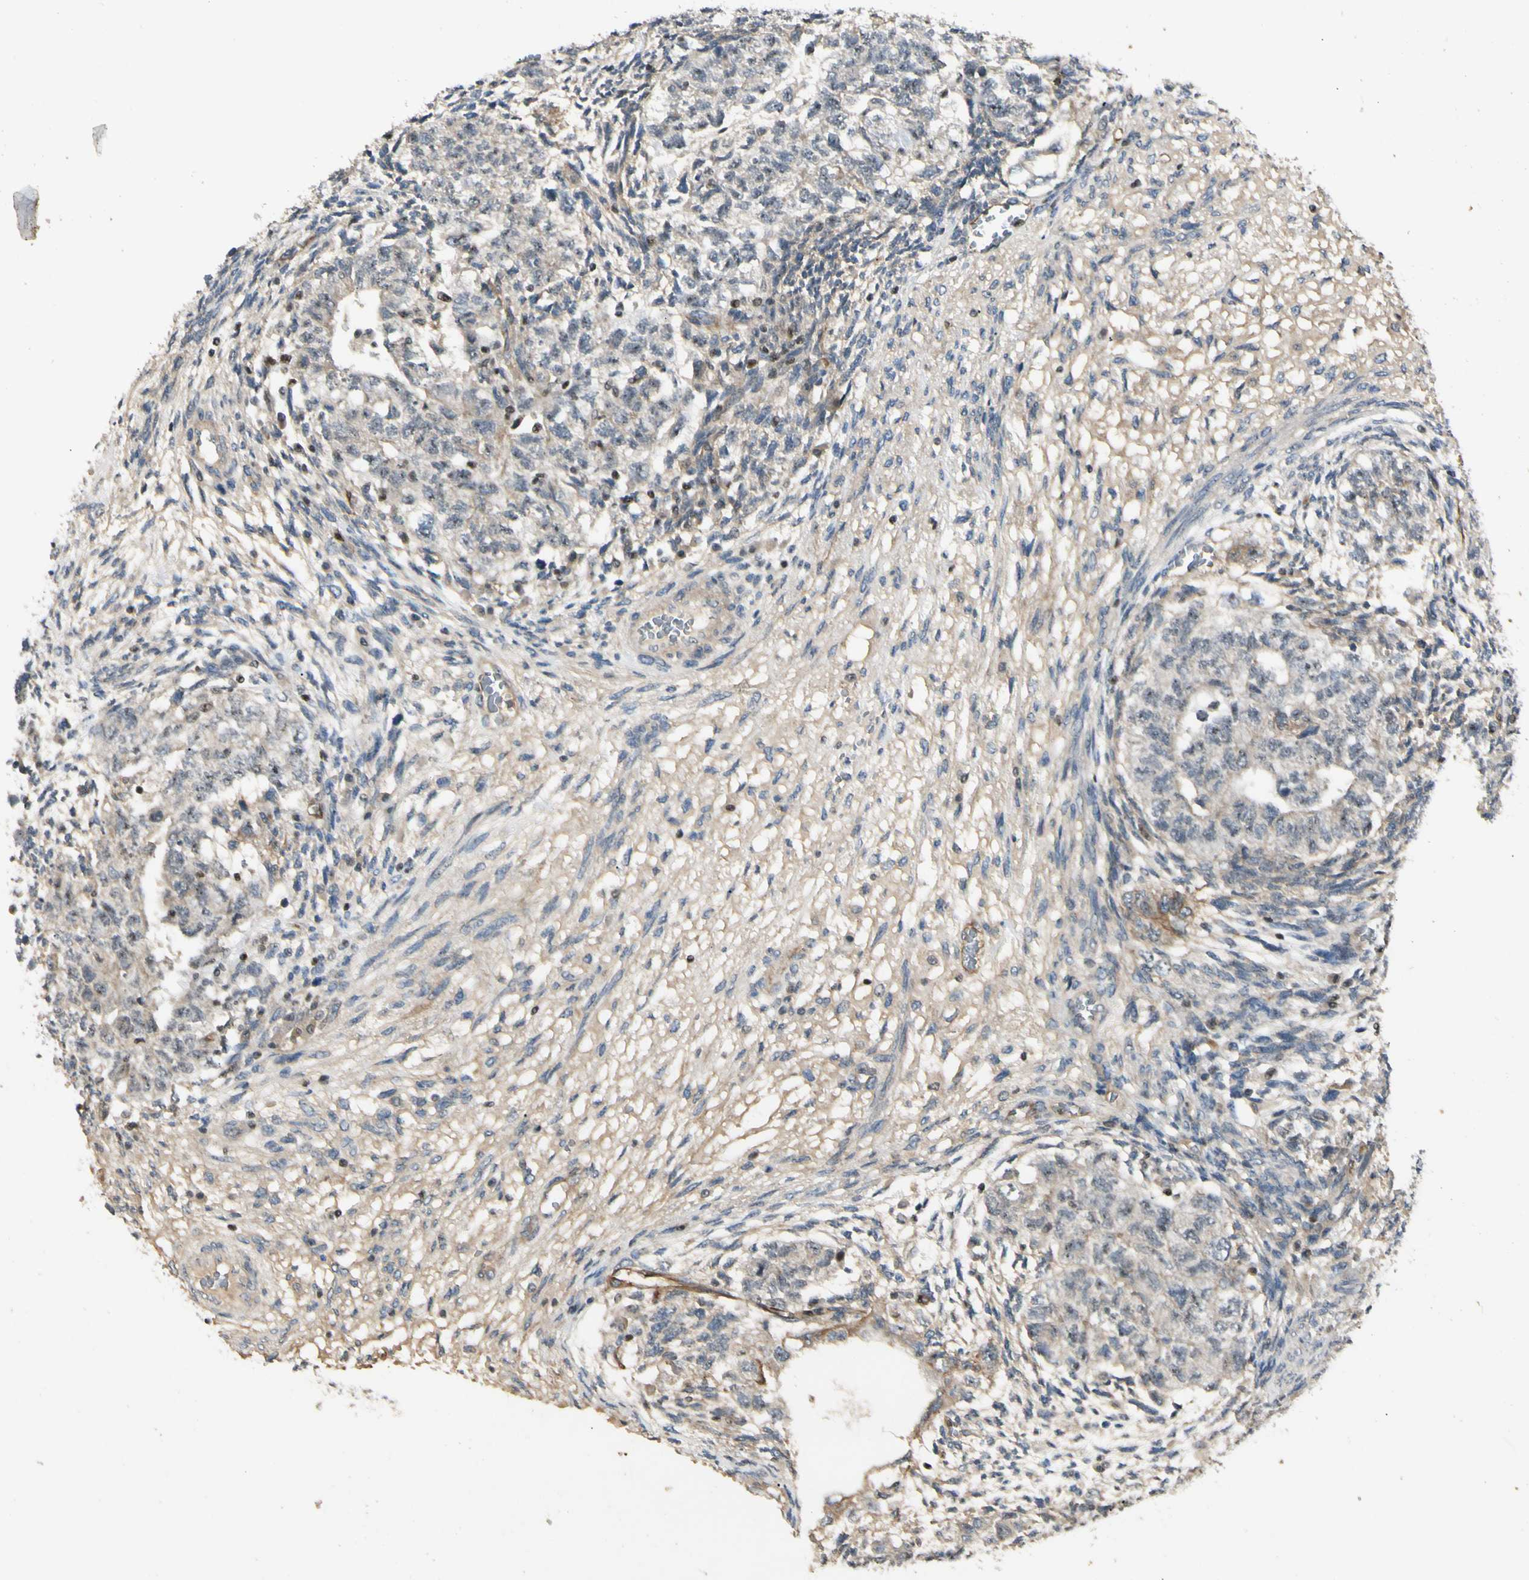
{"staining": {"intensity": "weak", "quantity": ">75%", "location": "cytoplasmic/membranous"}, "tissue": "testis cancer", "cell_type": "Tumor cells", "image_type": "cancer", "snomed": [{"axis": "morphology", "description": "Normal tissue, NOS"}, {"axis": "morphology", "description": "Carcinoma, Embryonal, NOS"}, {"axis": "topography", "description": "Testis"}], "caption": "Immunohistochemical staining of human embryonal carcinoma (testis) demonstrates low levels of weak cytoplasmic/membranous staining in approximately >75% of tumor cells. Immunohistochemistry (ihc) stains the protein of interest in brown and the nuclei are stained blue.", "gene": "NFYA", "patient": {"sex": "male", "age": 36}}